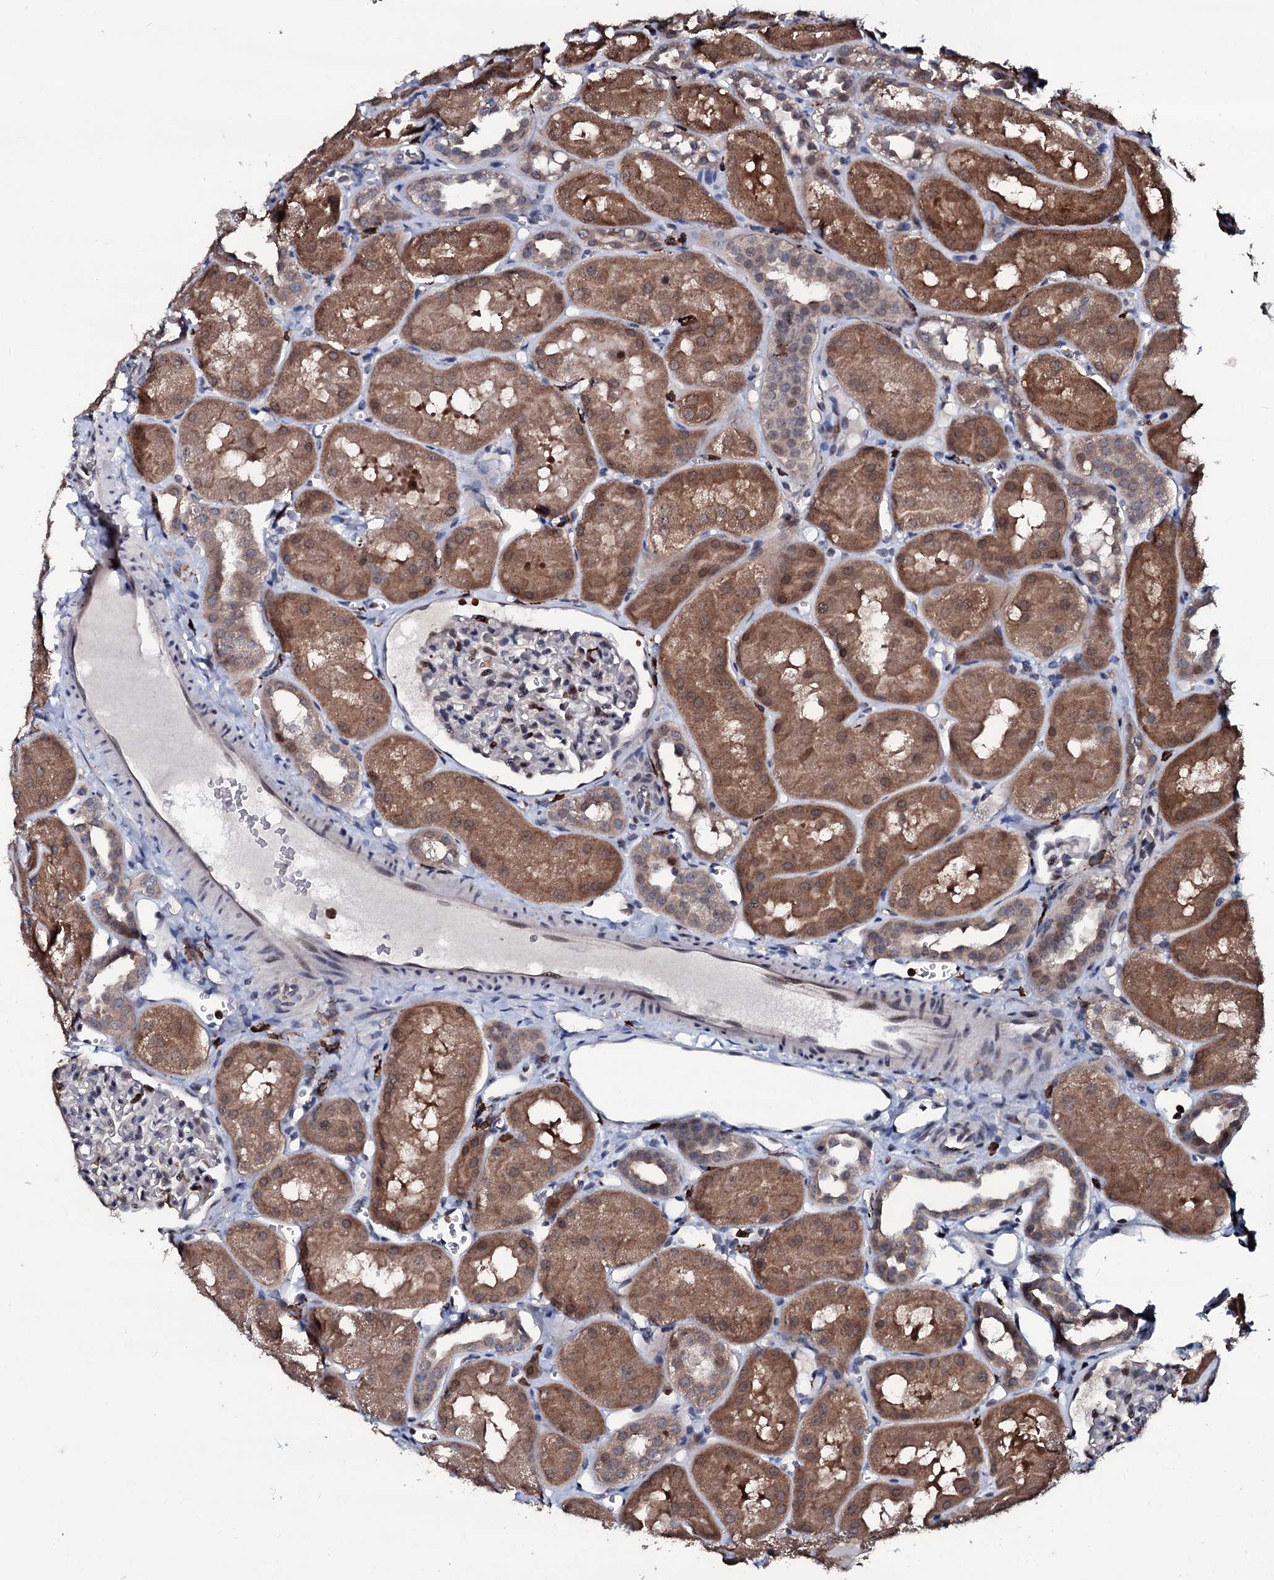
{"staining": {"intensity": "negative", "quantity": "none", "location": "none"}, "tissue": "kidney", "cell_type": "Cells in glomeruli", "image_type": "normal", "snomed": [{"axis": "morphology", "description": "Normal tissue, NOS"}, {"axis": "topography", "description": "Kidney"}, {"axis": "topography", "description": "Urinary bladder"}], "caption": "Immunohistochemical staining of unremarkable human kidney reveals no significant expression in cells in glomeruli. Nuclei are stained in blue.", "gene": "OGFOD2", "patient": {"sex": "male", "age": 16}}